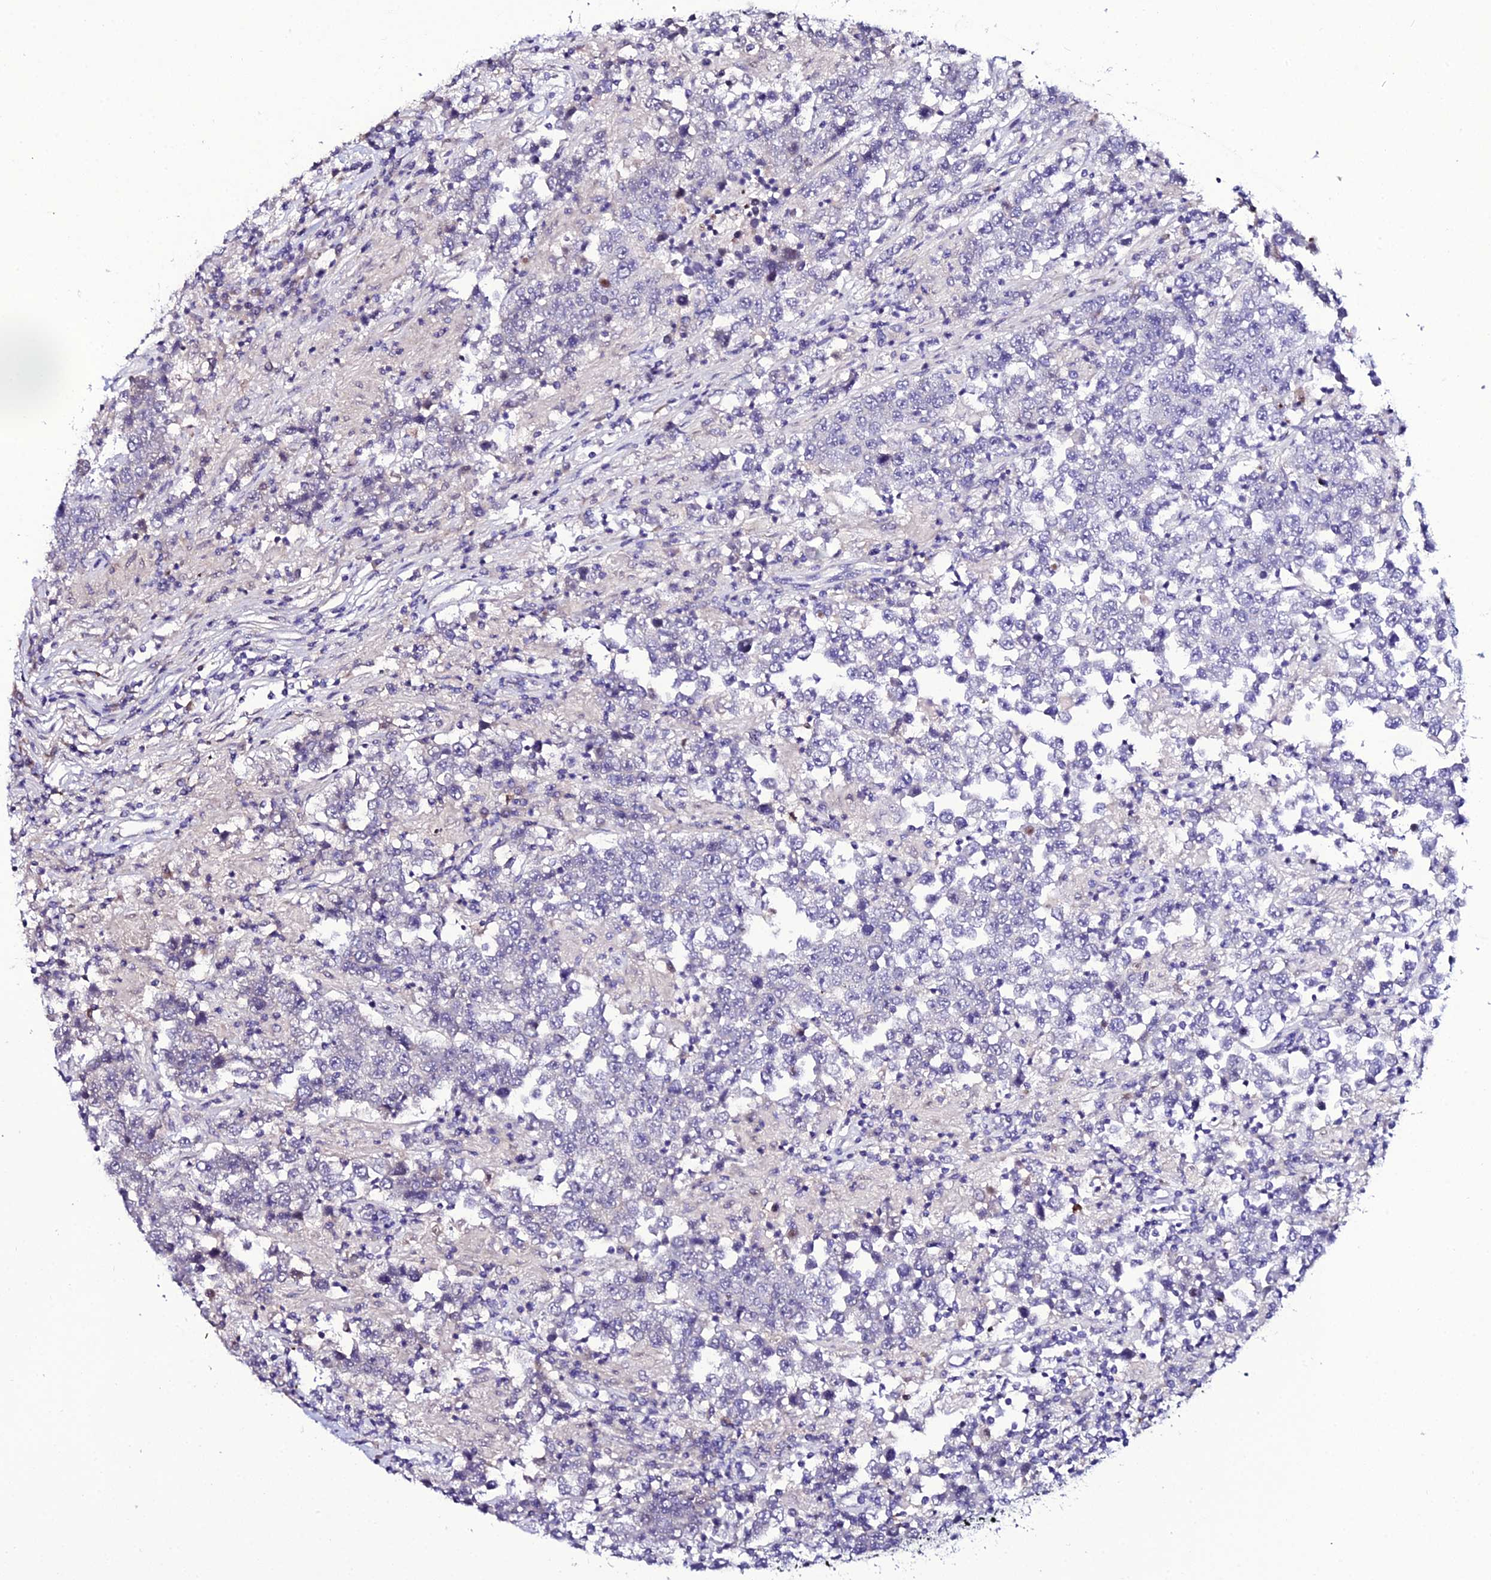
{"staining": {"intensity": "negative", "quantity": "none", "location": "none"}, "tissue": "testis cancer", "cell_type": "Tumor cells", "image_type": "cancer", "snomed": [{"axis": "morphology", "description": "Normal tissue, NOS"}, {"axis": "morphology", "description": "Urothelial carcinoma, High grade"}, {"axis": "morphology", "description": "Seminoma, NOS"}, {"axis": "morphology", "description": "Carcinoma, Embryonal, NOS"}, {"axis": "topography", "description": "Urinary bladder"}, {"axis": "topography", "description": "Testis"}], "caption": "IHC of human testis embryonal carcinoma displays no positivity in tumor cells. (Brightfield microscopy of DAB (3,3'-diaminobenzidine) immunohistochemistry at high magnification).", "gene": "DEFB132", "patient": {"sex": "male", "age": 41}}